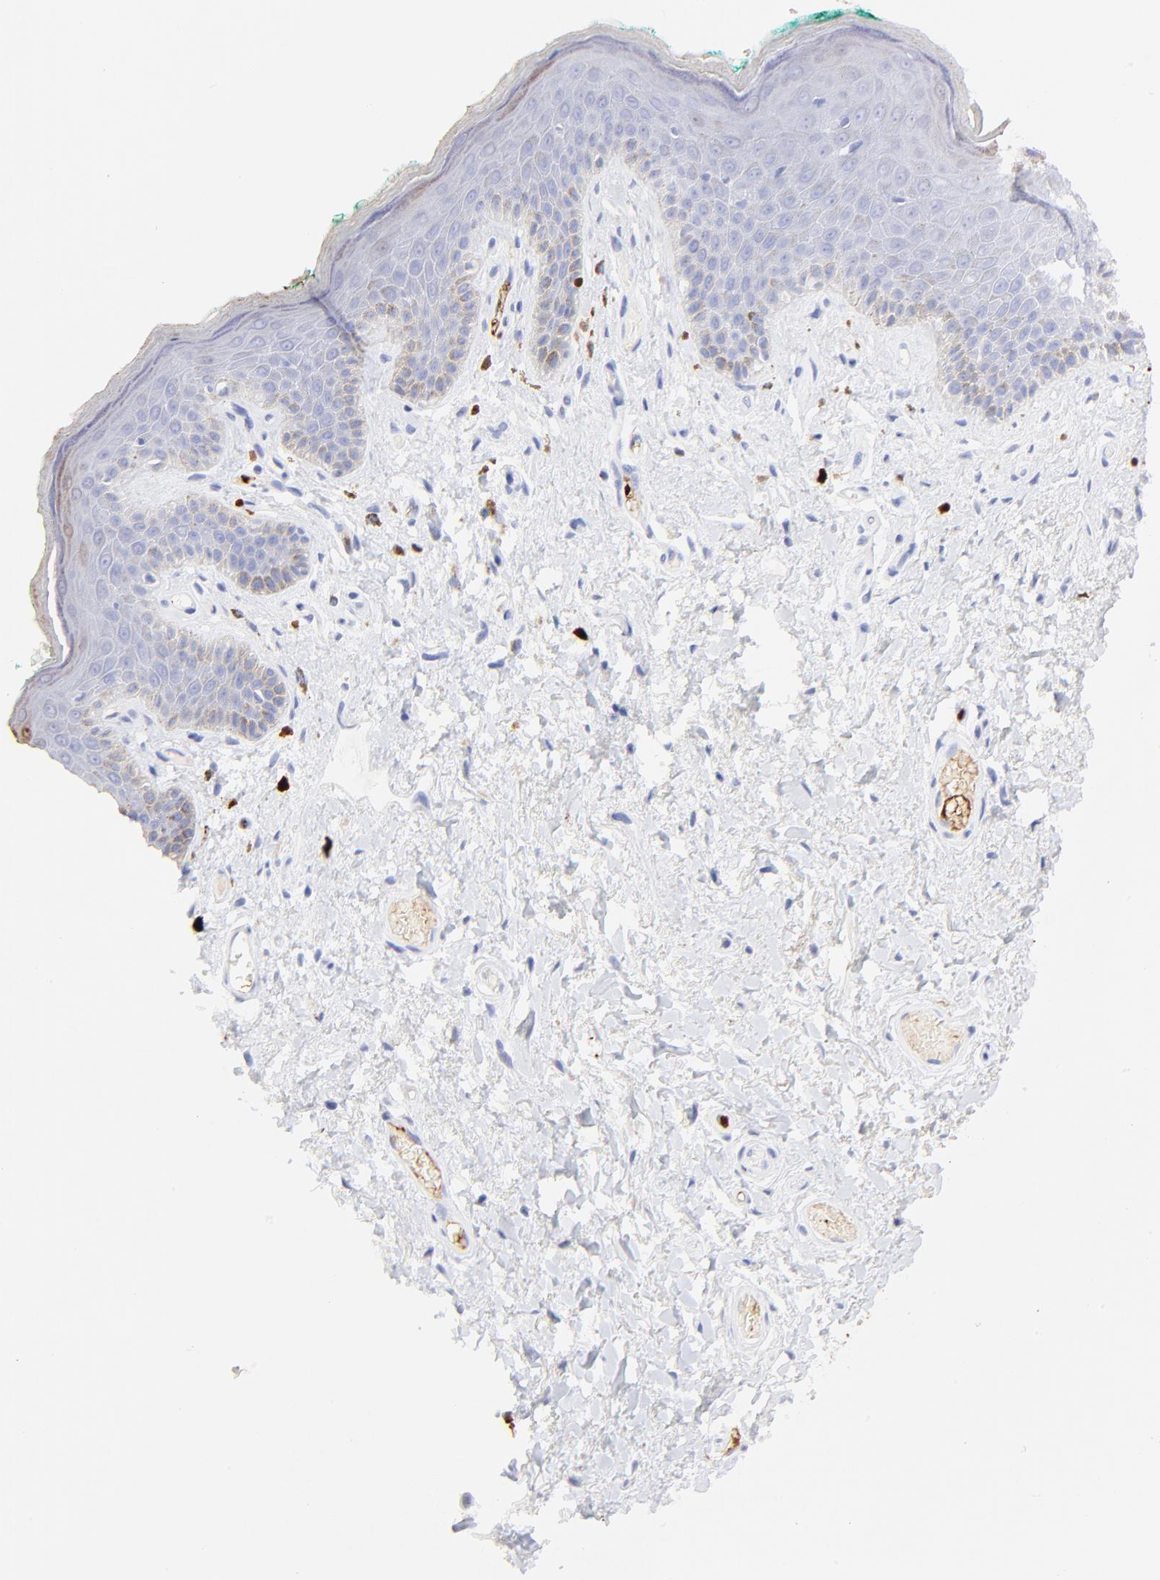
{"staining": {"intensity": "weak", "quantity": "<25%", "location": "cytoplasmic/membranous,nuclear"}, "tissue": "skin", "cell_type": "Epidermal cells", "image_type": "normal", "snomed": [{"axis": "morphology", "description": "Normal tissue, NOS"}, {"axis": "topography", "description": "Anal"}], "caption": "The IHC histopathology image has no significant expression in epidermal cells of skin. (DAB (3,3'-diaminobenzidine) IHC, high magnification).", "gene": "S100A12", "patient": {"sex": "male", "age": 74}}